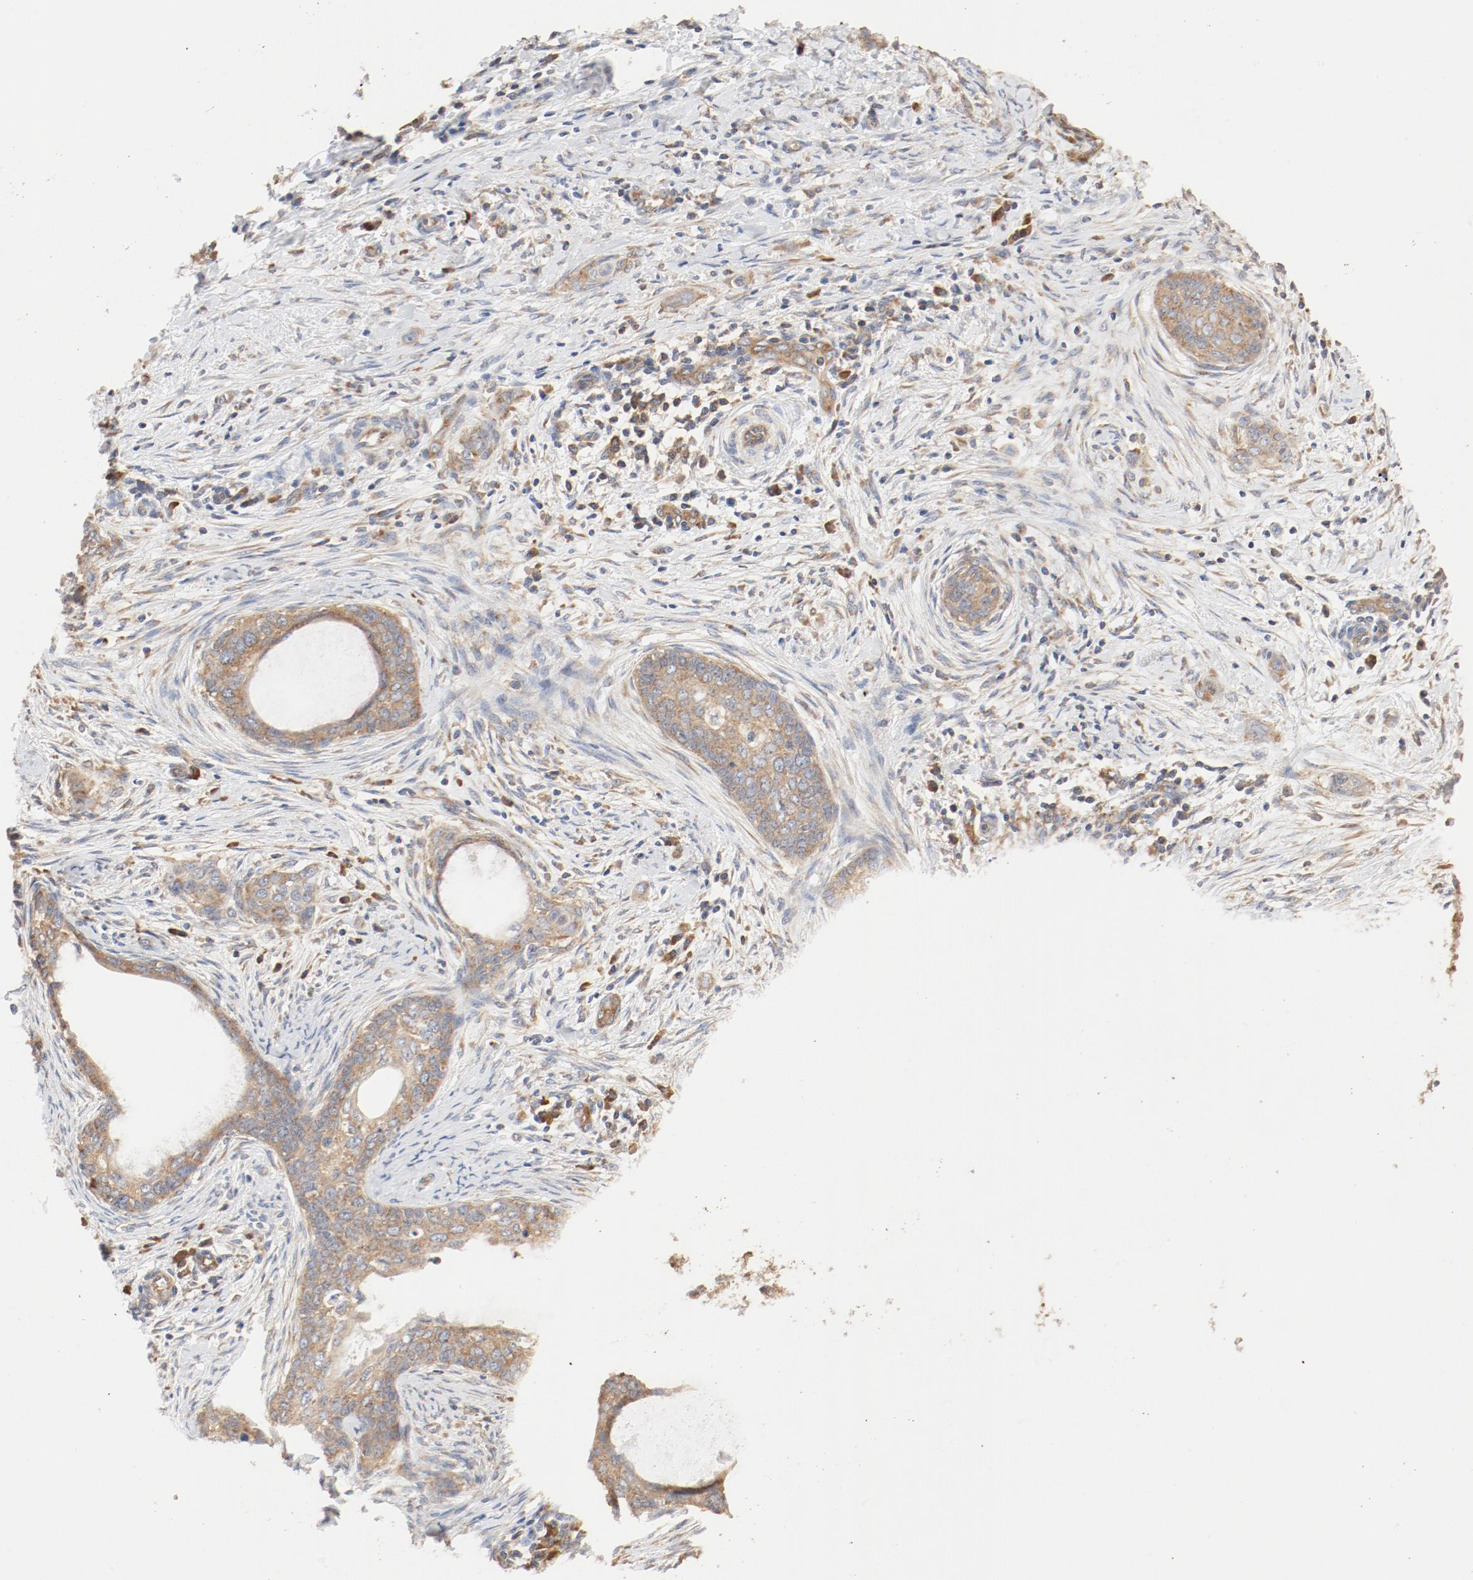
{"staining": {"intensity": "moderate", "quantity": ">75%", "location": "cytoplasmic/membranous"}, "tissue": "cervical cancer", "cell_type": "Tumor cells", "image_type": "cancer", "snomed": [{"axis": "morphology", "description": "Squamous cell carcinoma, NOS"}, {"axis": "topography", "description": "Cervix"}], "caption": "Cervical cancer (squamous cell carcinoma) stained with immunohistochemistry displays moderate cytoplasmic/membranous positivity in approximately >75% of tumor cells.", "gene": "RPS6", "patient": {"sex": "female", "age": 33}}